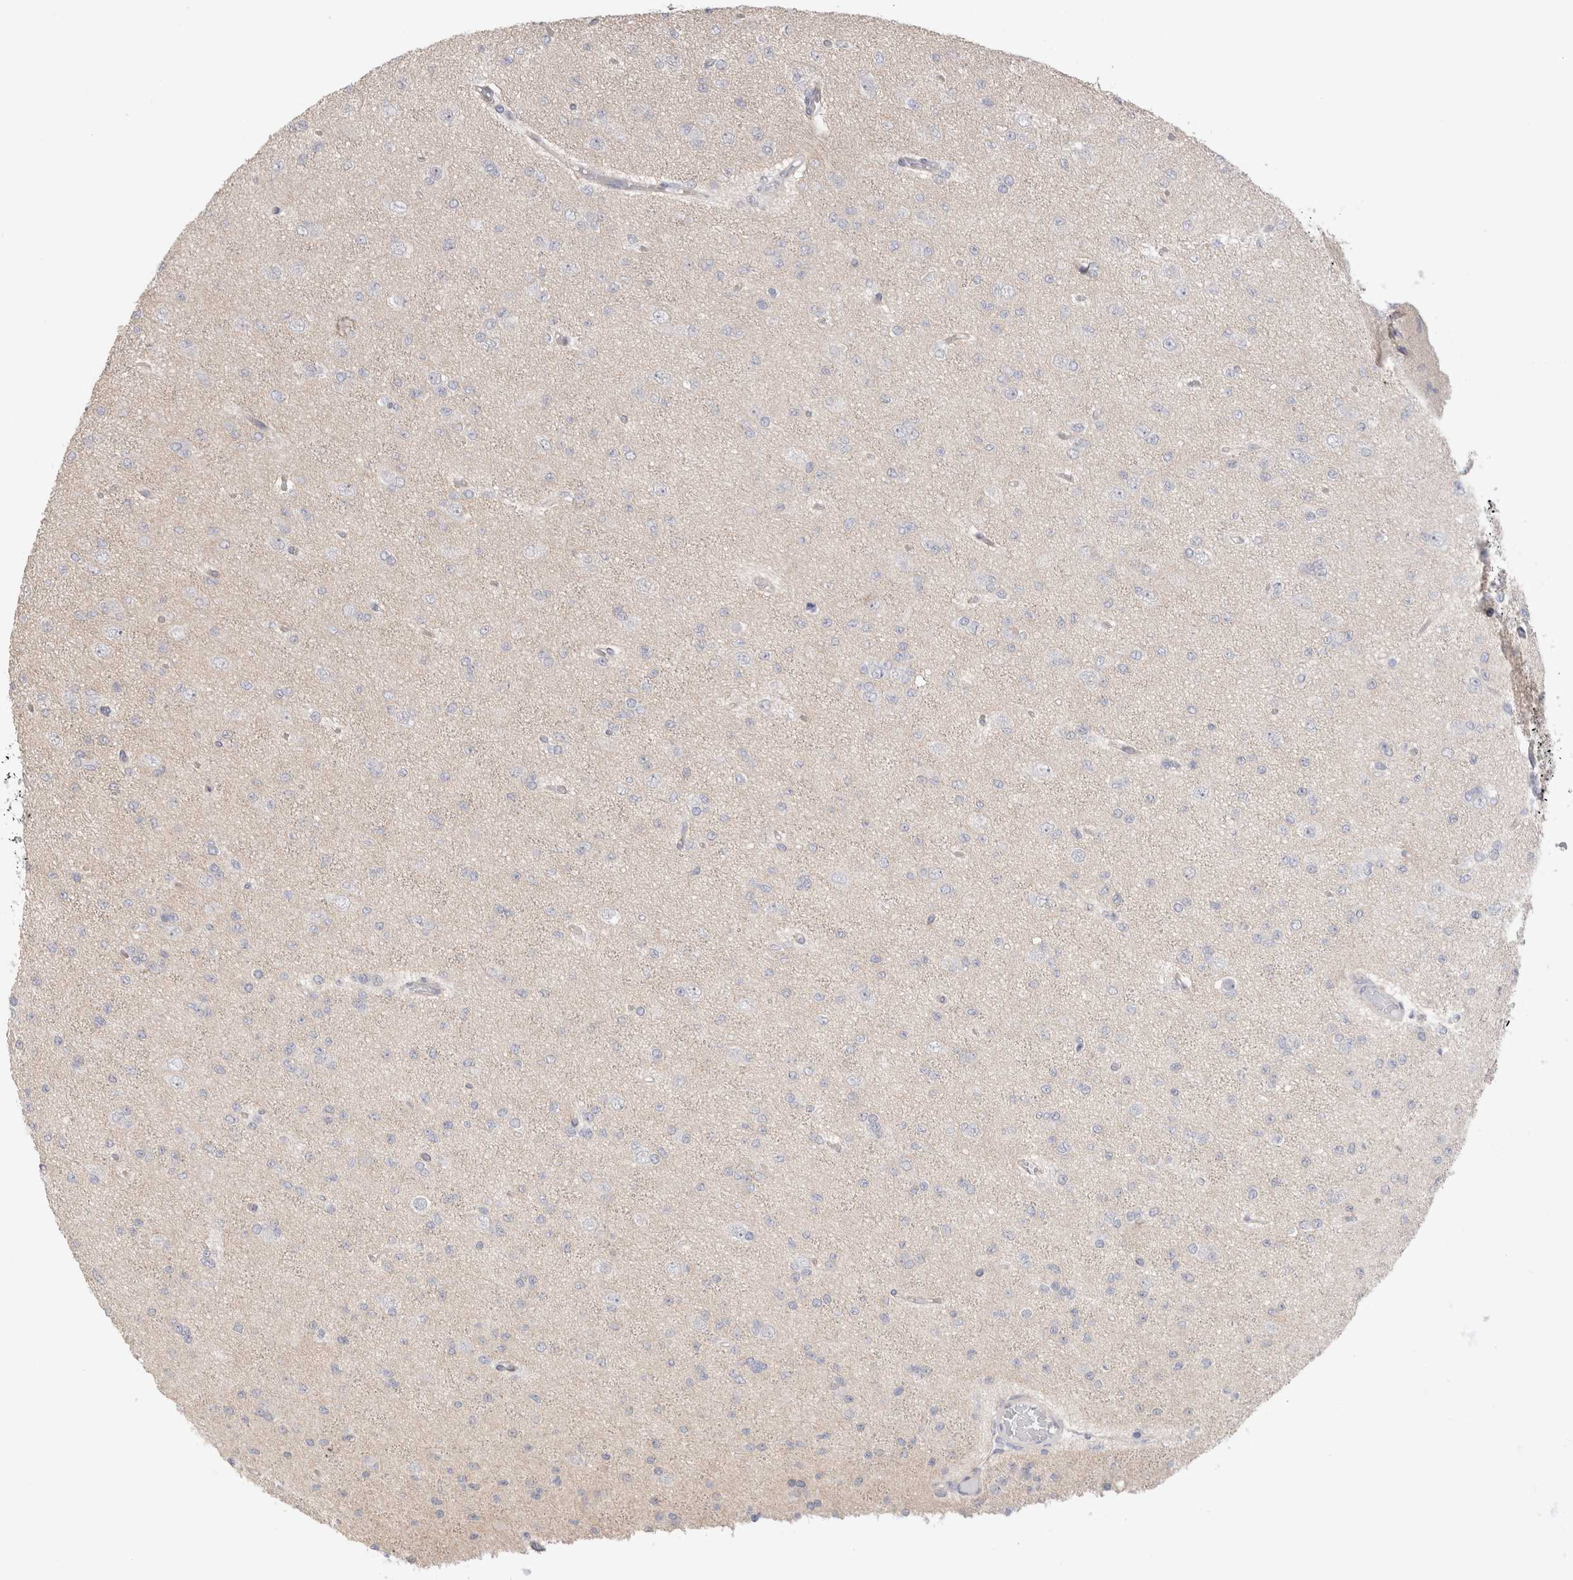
{"staining": {"intensity": "negative", "quantity": "none", "location": "none"}, "tissue": "glioma", "cell_type": "Tumor cells", "image_type": "cancer", "snomed": [{"axis": "morphology", "description": "Glioma, malignant, Low grade"}, {"axis": "topography", "description": "Brain"}], "caption": "Immunohistochemical staining of human malignant low-grade glioma exhibits no significant positivity in tumor cells.", "gene": "DMD", "patient": {"sex": "female", "age": 22}}